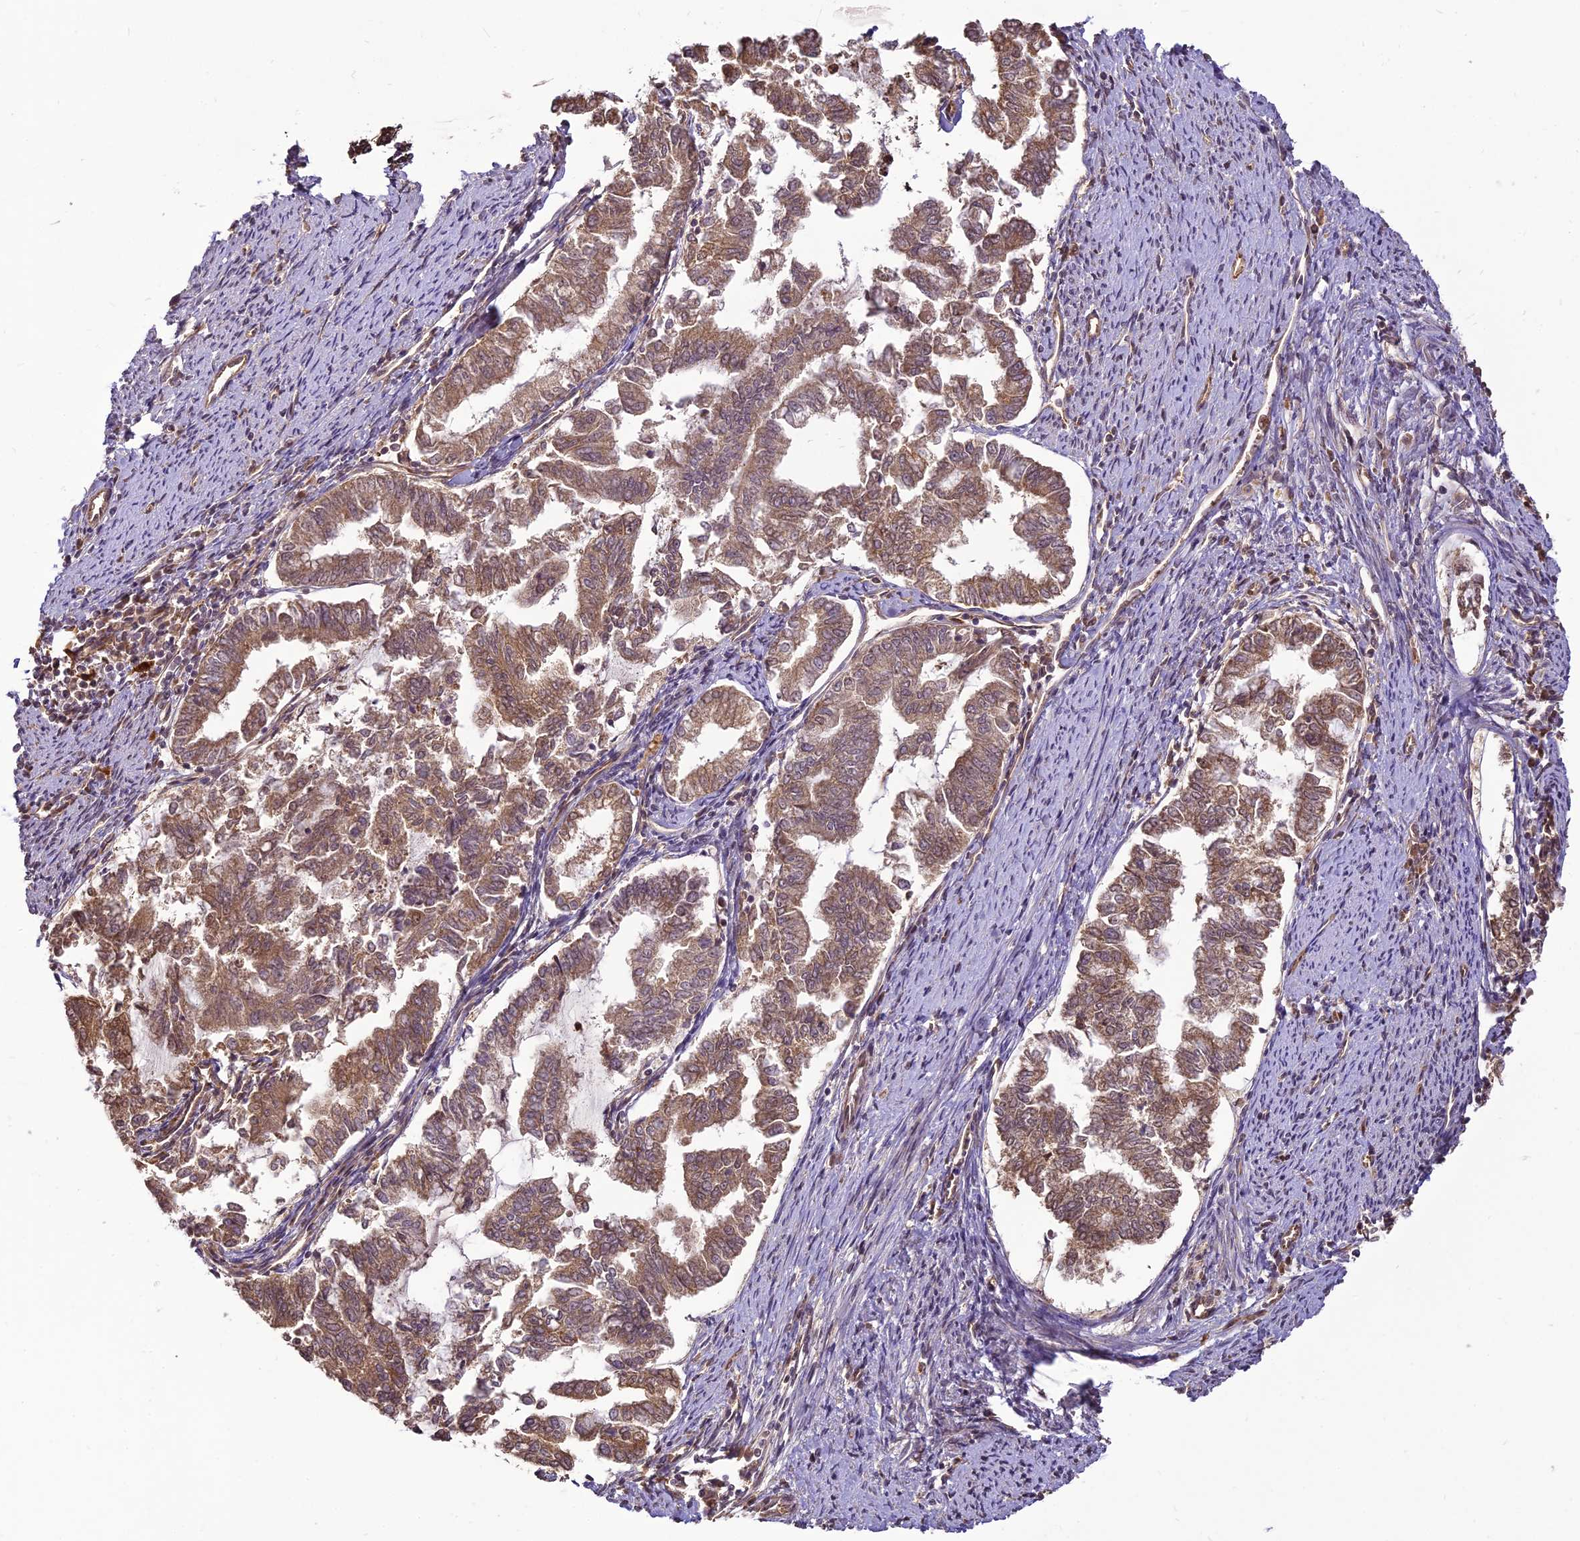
{"staining": {"intensity": "moderate", "quantity": "25%-75%", "location": "cytoplasmic/membranous"}, "tissue": "endometrial cancer", "cell_type": "Tumor cells", "image_type": "cancer", "snomed": [{"axis": "morphology", "description": "Adenocarcinoma, NOS"}, {"axis": "topography", "description": "Endometrium"}], "caption": "Moderate cytoplasmic/membranous staining is present in approximately 25%-75% of tumor cells in endometrial cancer (adenocarcinoma). The staining is performed using DAB brown chromogen to label protein expression. The nuclei are counter-stained blue using hematoxylin.", "gene": "BCDIN3D", "patient": {"sex": "female", "age": 79}}